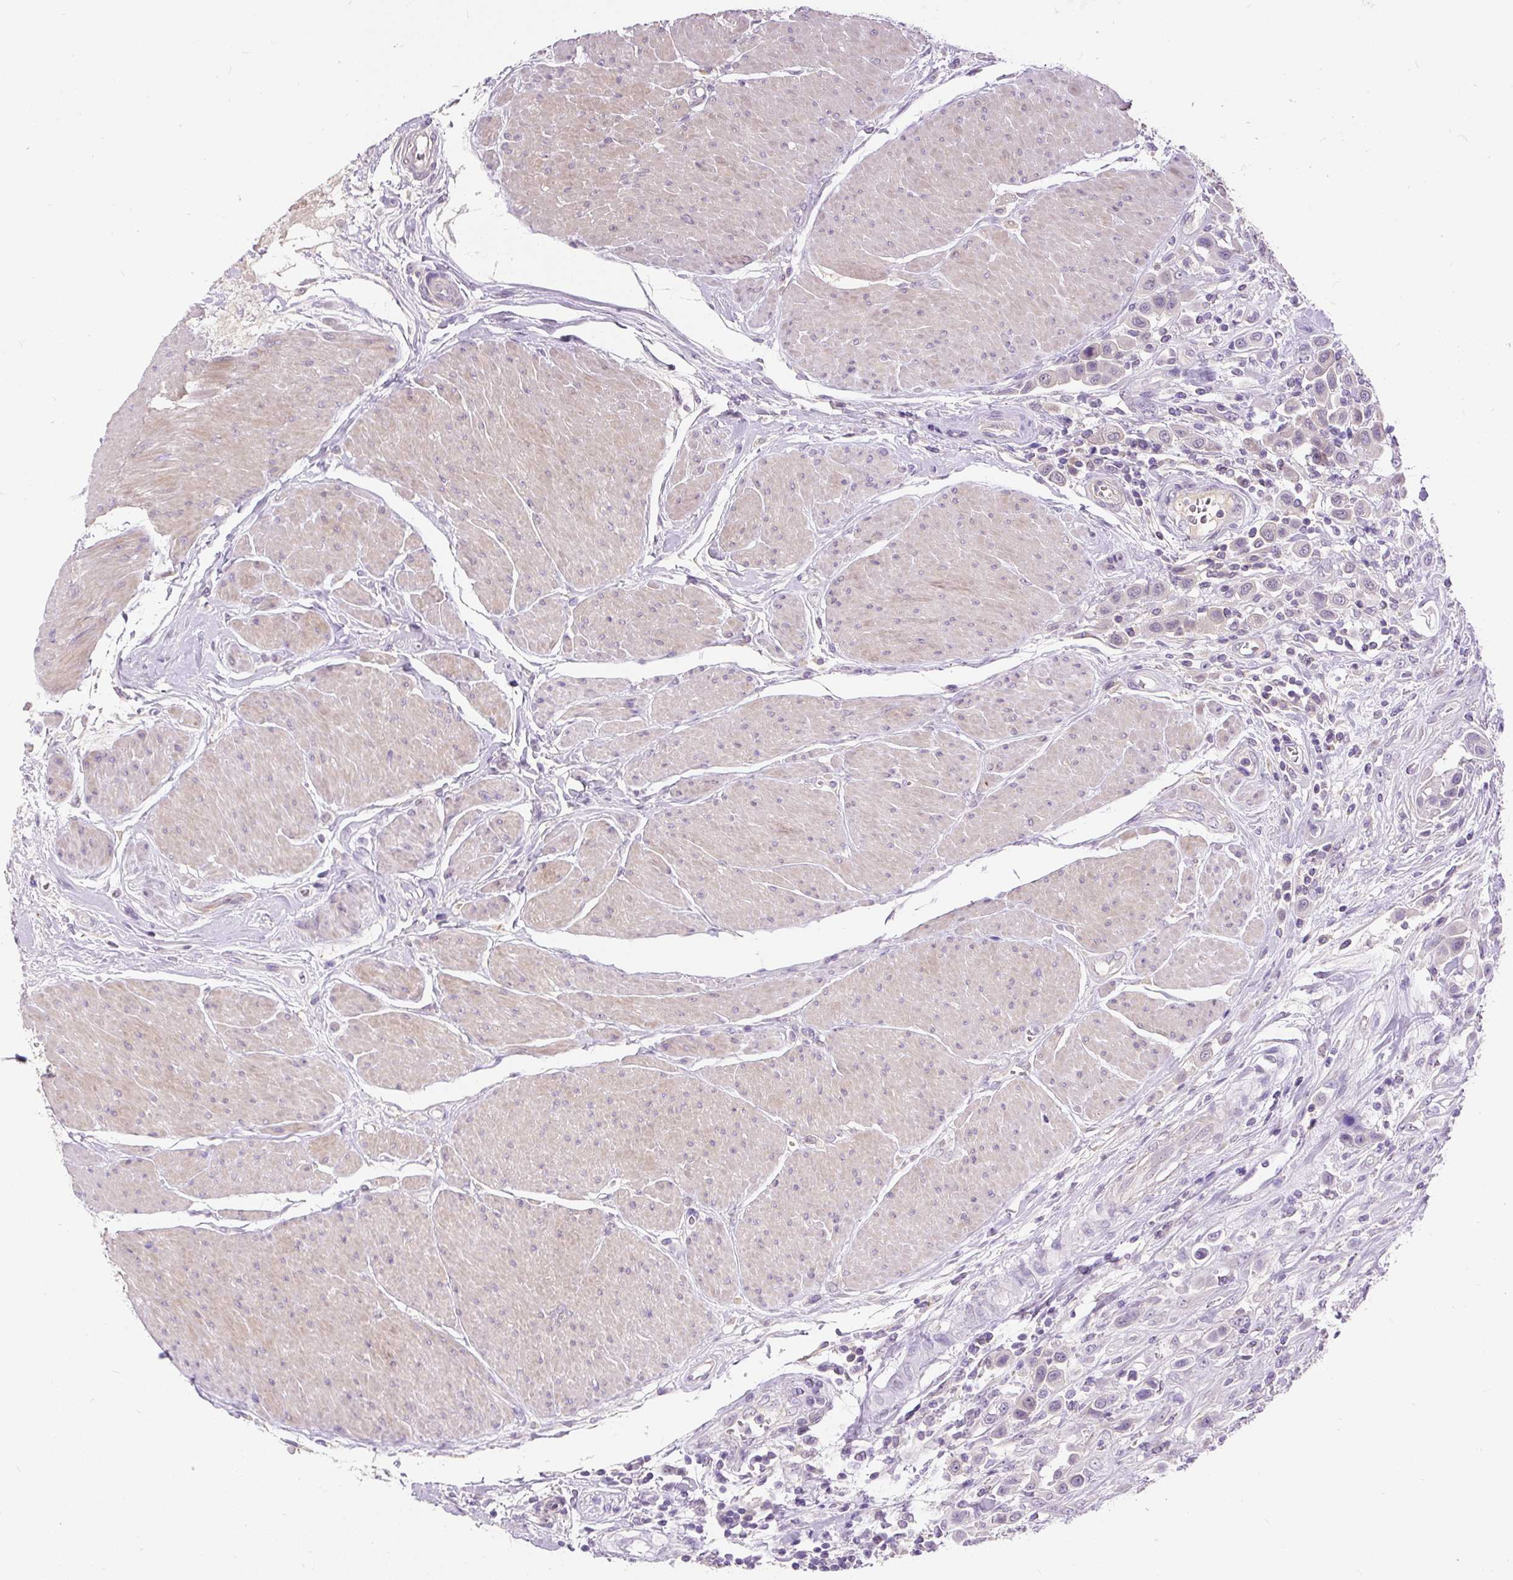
{"staining": {"intensity": "negative", "quantity": "none", "location": "none"}, "tissue": "urothelial cancer", "cell_type": "Tumor cells", "image_type": "cancer", "snomed": [{"axis": "morphology", "description": "Urothelial carcinoma, High grade"}, {"axis": "topography", "description": "Urinary bladder"}], "caption": "This is a micrograph of immunohistochemistry staining of urothelial cancer, which shows no expression in tumor cells.", "gene": "KRTAP20-3", "patient": {"sex": "male", "age": 50}}